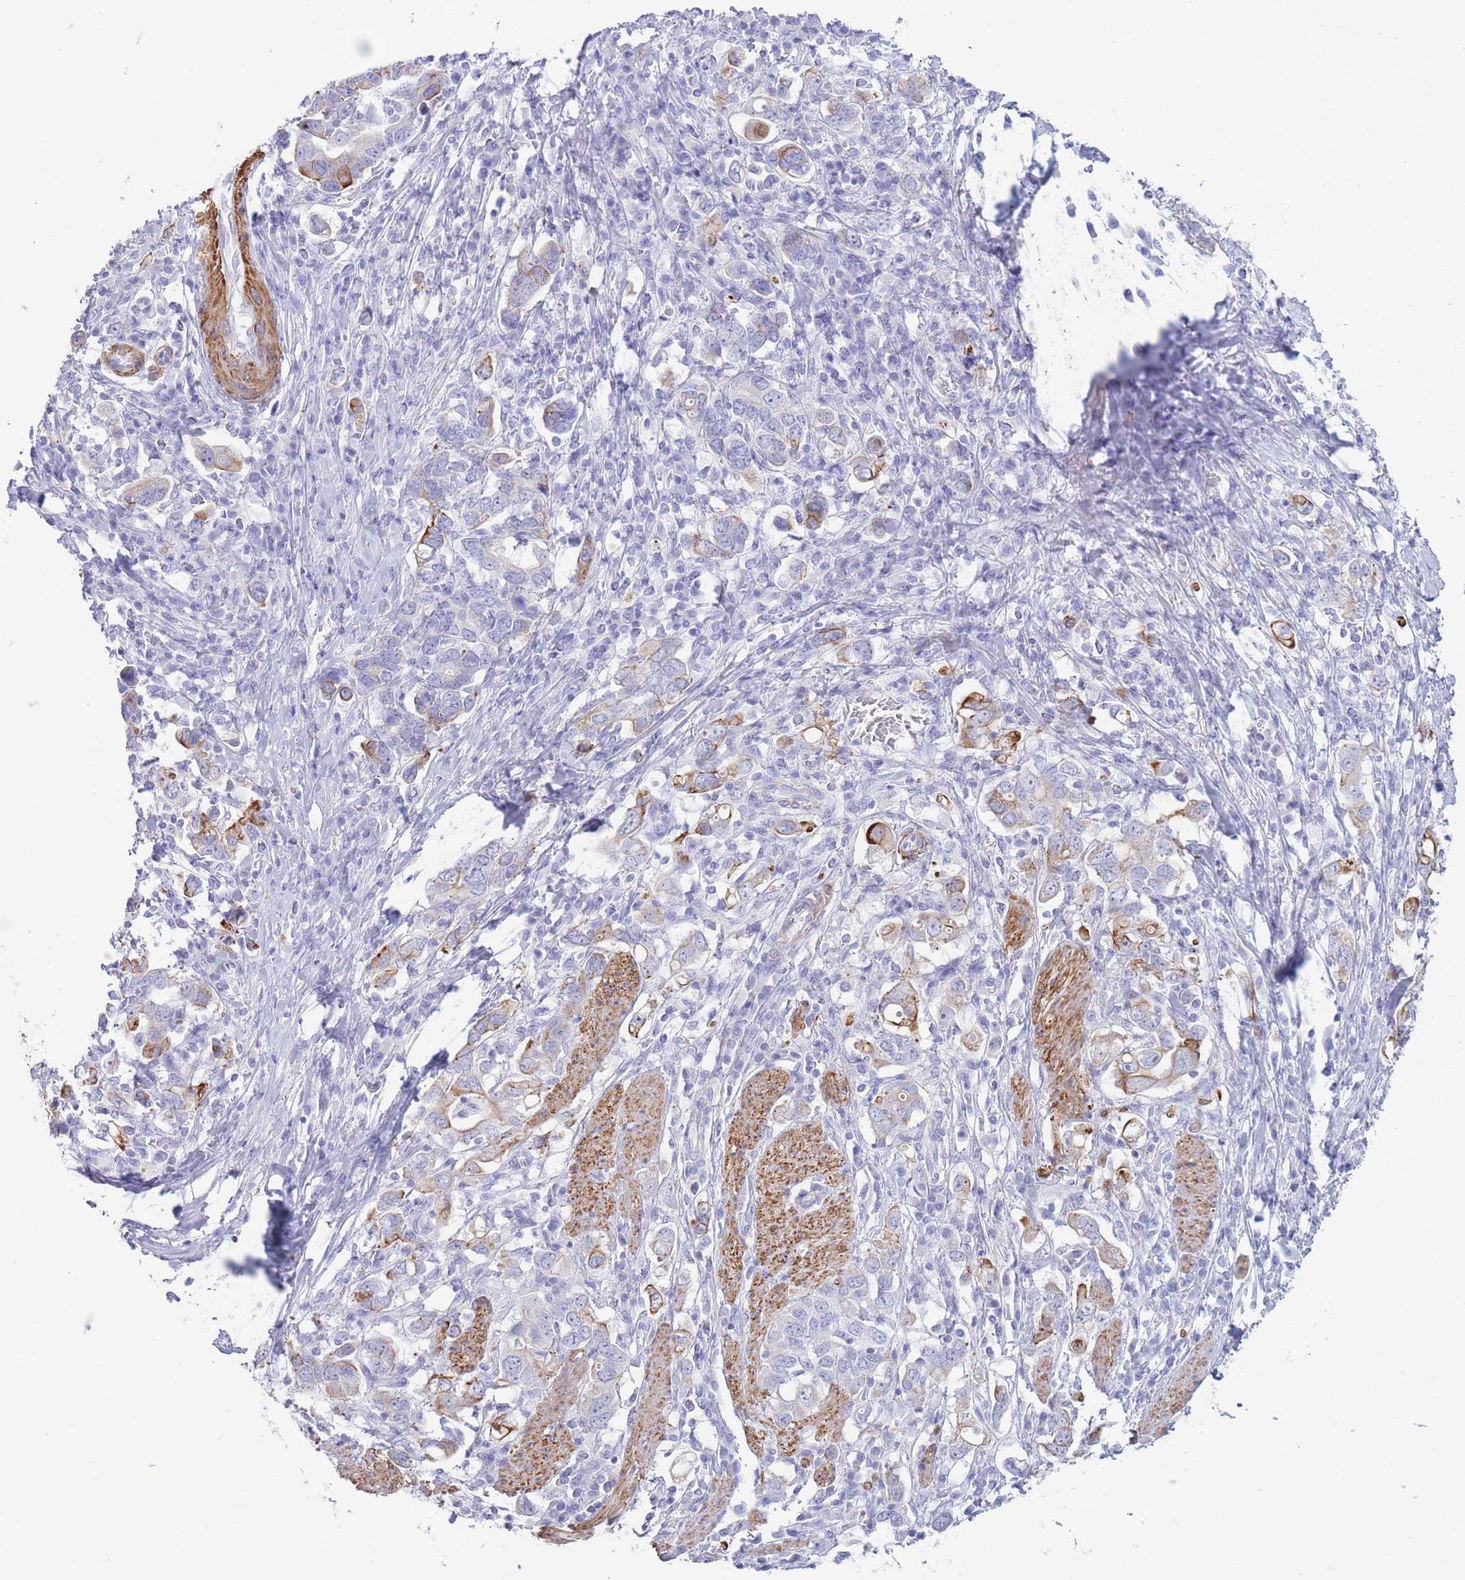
{"staining": {"intensity": "moderate", "quantity": "<25%", "location": "cytoplasmic/membranous"}, "tissue": "stomach cancer", "cell_type": "Tumor cells", "image_type": "cancer", "snomed": [{"axis": "morphology", "description": "Adenocarcinoma, NOS"}, {"axis": "topography", "description": "Stomach, upper"}, {"axis": "topography", "description": "Stomach"}], "caption": "Stomach cancer stained with a brown dye displays moderate cytoplasmic/membranous positive positivity in approximately <25% of tumor cells.", "gene": "VWA8", "patient": {"sex": "male", "age": 62}}